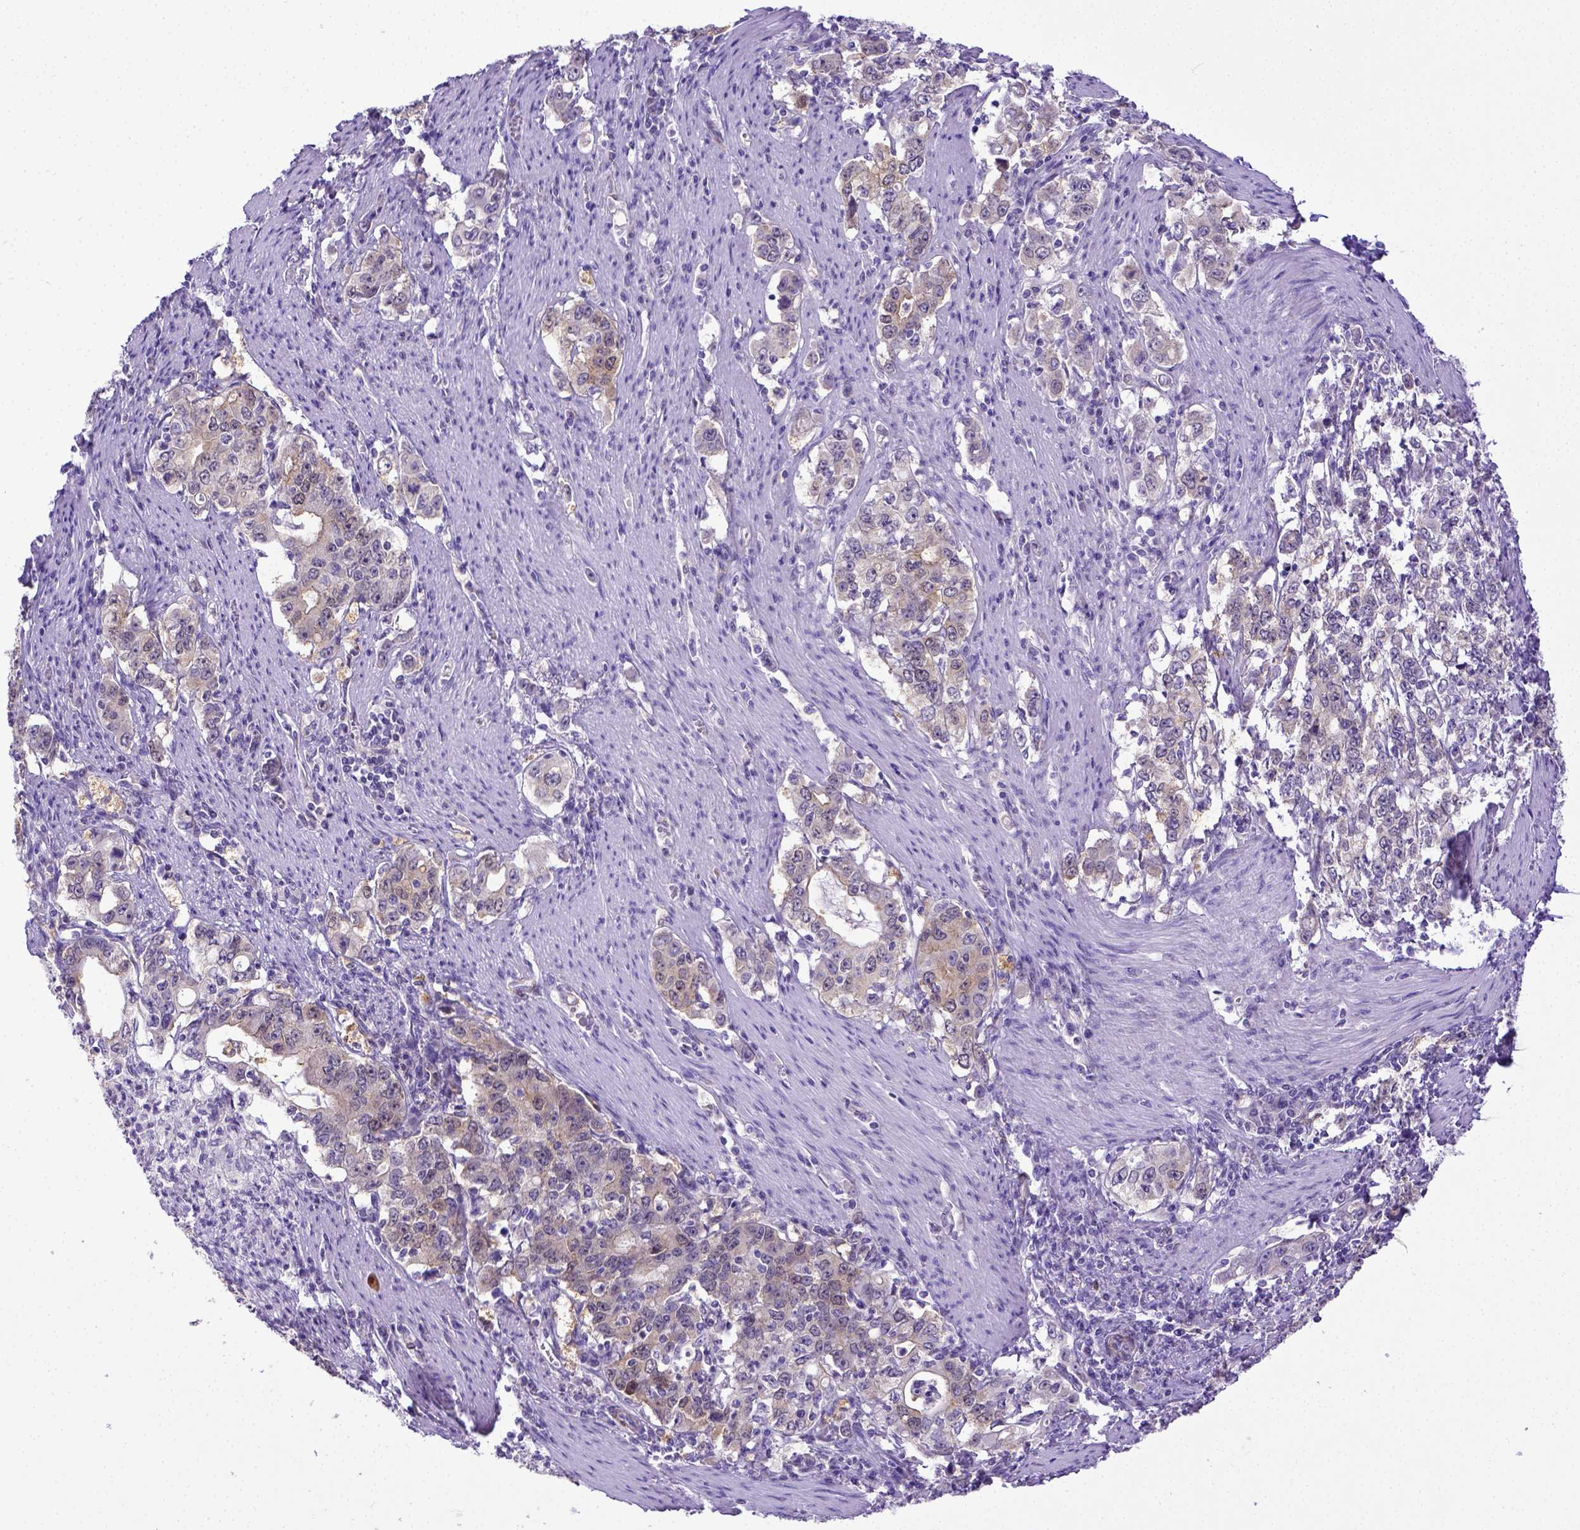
{"staining": {"intensity": "weak", "quantity": "<25%", "location": "cytoplasmic/membranous"}, "tissue": "stomach cancer", "cell_type": "Tumor cells", "image_type": "cancer", "snomed": [{"axis": "morphology", "description": "Adenocarcinoma, NOS"}, {"axis": "topography", "description": "Stomach, lower"}], "caption": "This is a micrograph of immunohistochemistry staining of stomach cancer, which shows no staining in tumor cells.", "gene": "BTN1A1", "patient": {"sex": "female", "age": 72}}